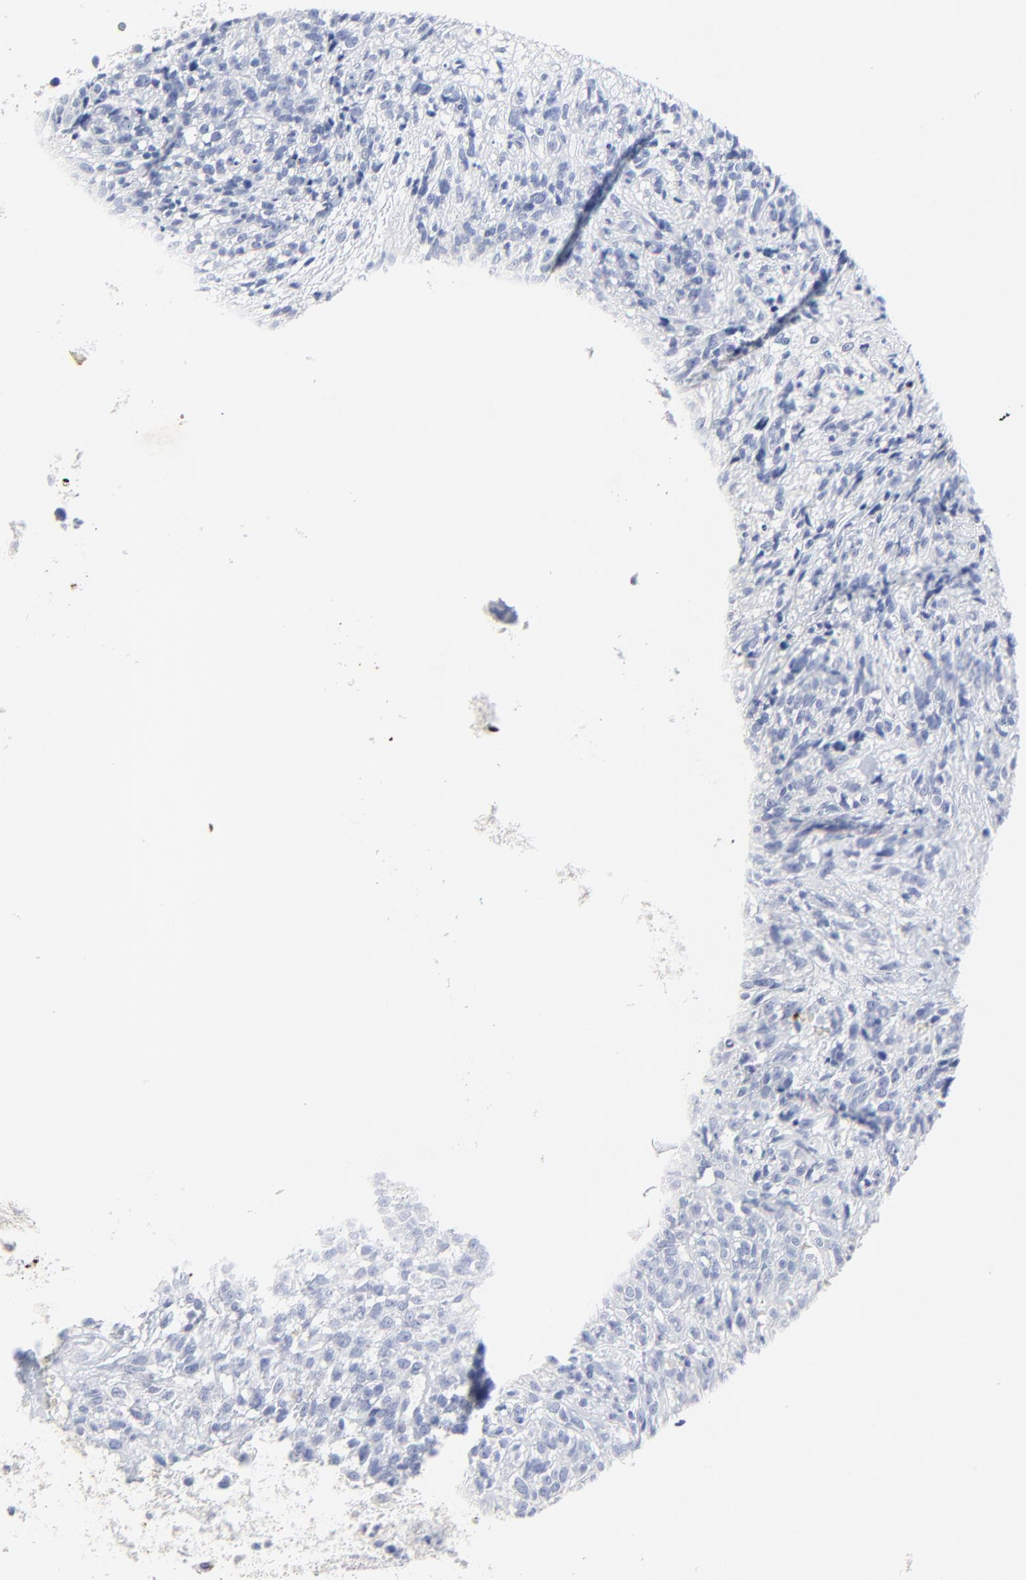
{"staining": {"intensity": "negative", "quantity": "none", "location": "none"}, "tissue": "glioma", "cell_type": "Tumor cells", "image_type": "cancer", "snomed": [{"axis": "morphology", "description": "Glioma, malignant, High grade"}, {"axis": "topography", "description": "Brain"}], "caption": "Protein analysis of glioma shows no significant staining in tumor cells.", "gene": "LCN2", "patient": {"sex": "male", "age": 66}}